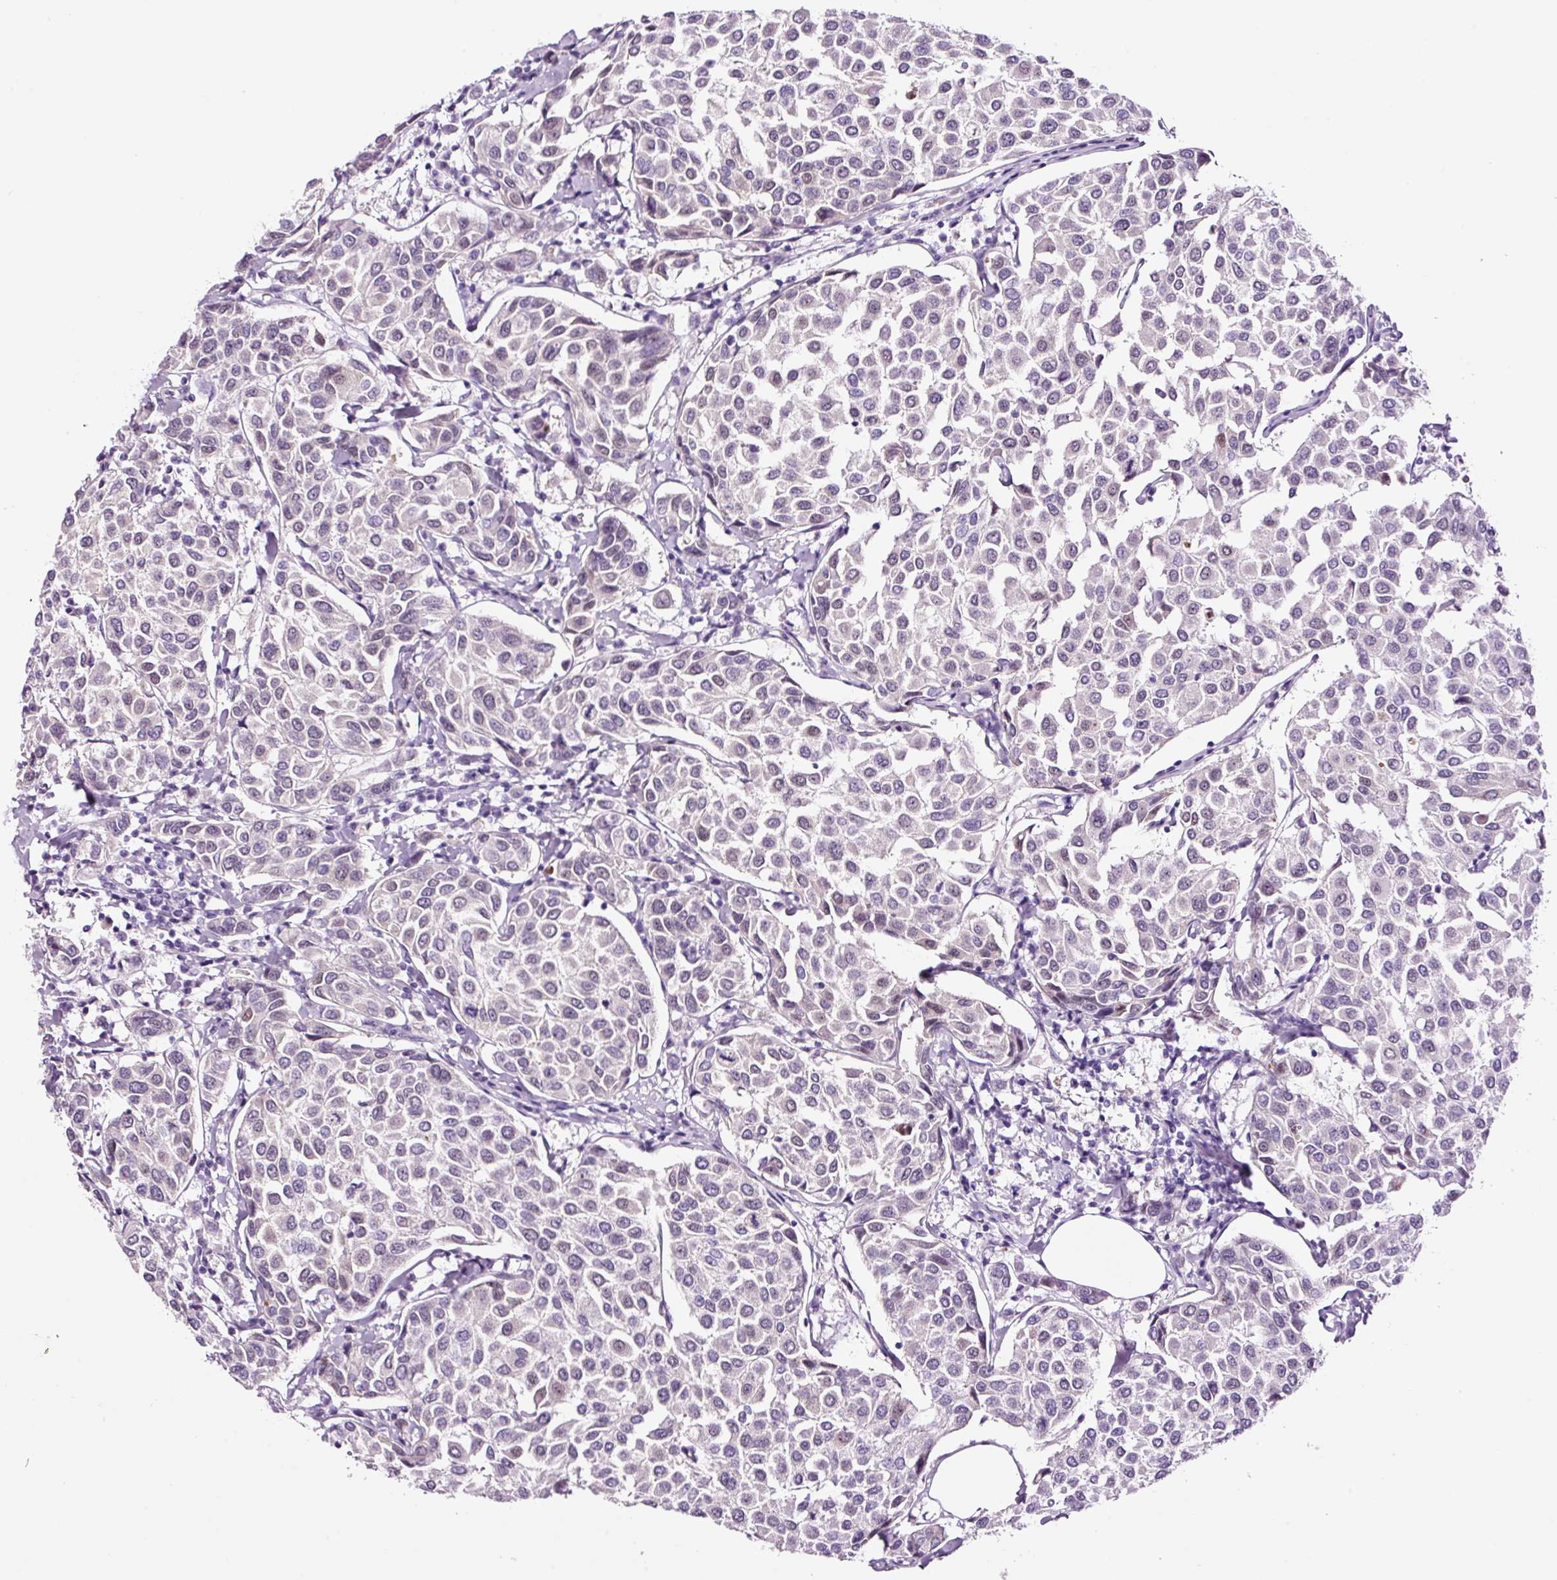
{"staining": {"intensity": "negative", "quantity": "none", "location": "none"}, "tissue": "breast cancer", "cell_type": "Tumor cells", "image_type": "cancer", "snomed": [{"axis": "morphology", "description": "Duct carcinoma"}, {"axis": "topography", "description": "Breast"}], "caption": "DAB (3,3'-diaminobenzidine) immunohistochemical staining of breast invasive ductal carcinoma reveals no significant expression in tumor cells. (DAB (3,3'-diaminobenzidine) immunohistochemistry visualized using brightfield microscopy, high magnification).", "gene": "RTF2", "patient": {"sex": "female", "age": 55}}